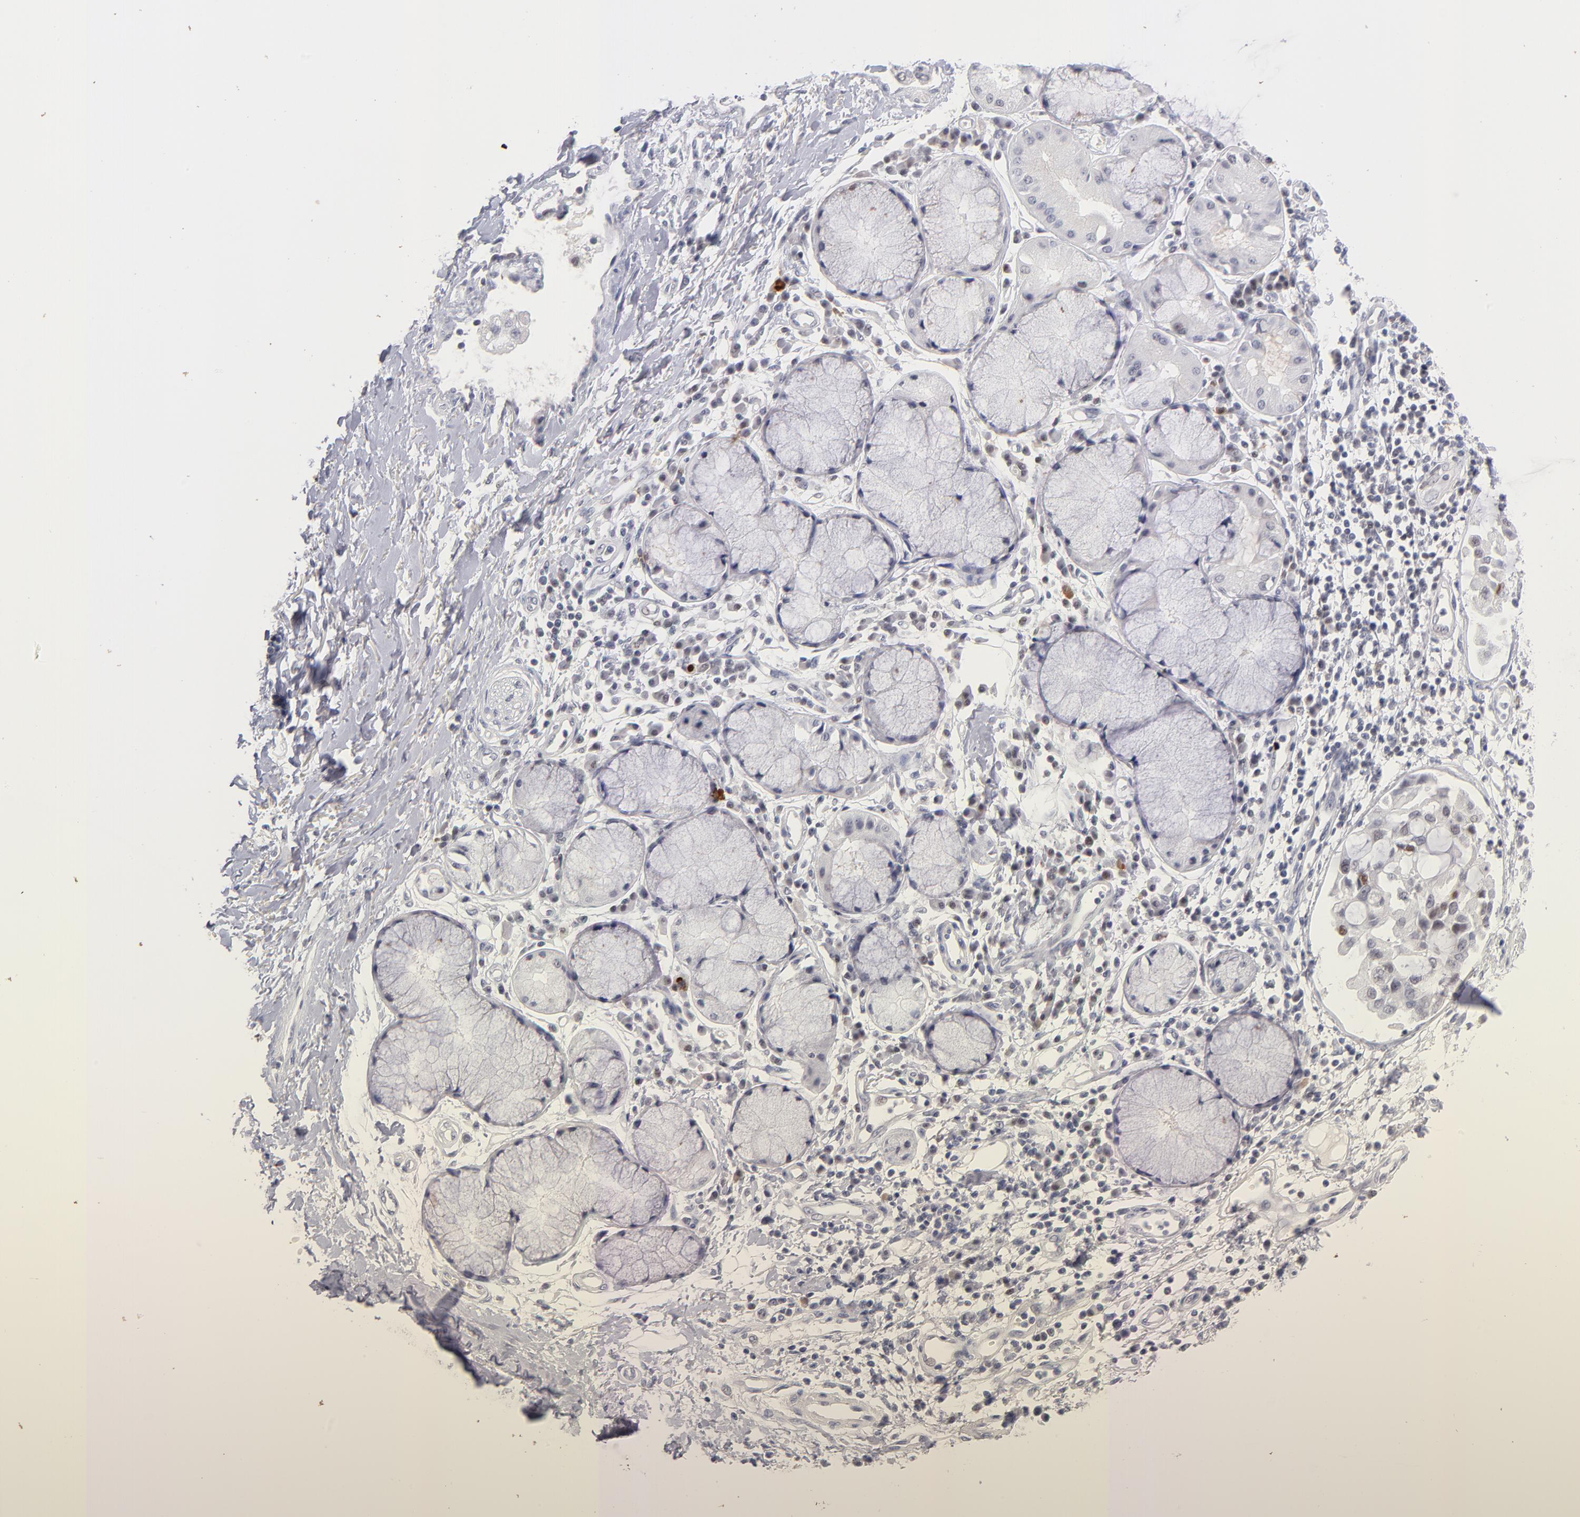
{"staining": {"intensity": "negative", "quantity": "none", "location": "none"}, "tissue": "adipose tissue", "cell_type": "Adipocytes", "image_type": "normal", "snomed": [{"axis": "morphology", "description": "Normal tissue, NOS"}, {"axis": "morphology", "description": "Adenocarcinoma, NOS"}, {"axis": "topography", "description": "Cartilage tissue"}, {"axis": "topography", "description": "Bronchus"}, {"axis": "topography", "description": "Lung"}], "caption": "IHC image of normal adipose tissue stained for a protein (brown), which reveals no staining in adipocytes. (Immunohistochemistry, brightfield microscopy, high magnification).", "gene": "PARP1", "patient": {"sex": "female", "age": 67}}